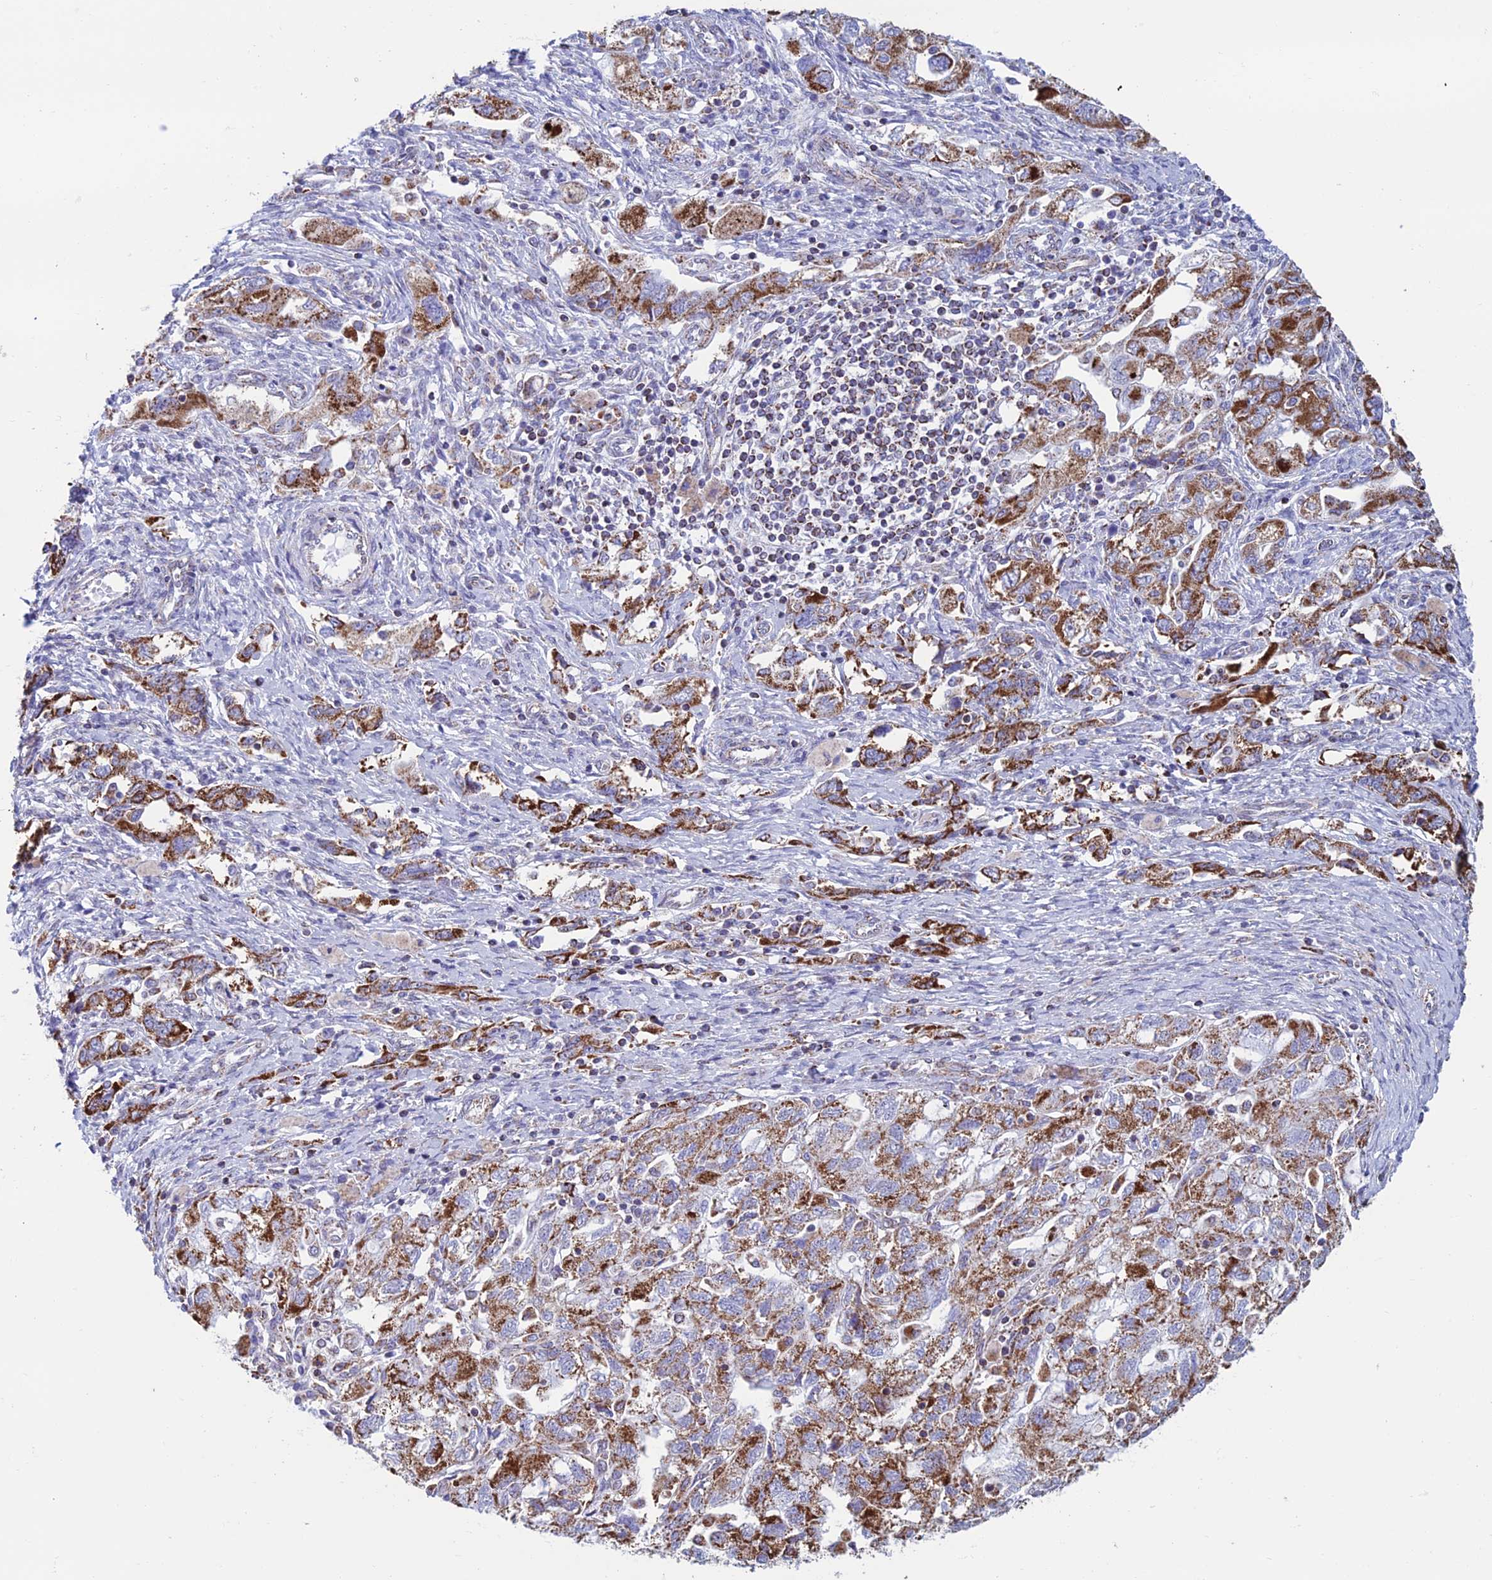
{"staining": {"intensity": "strong", "quantity": ">75%", "location": "cytoplasmic/membranous"}, "tissue": "ovarian cancer", "cell_type": "Tumor cells", "image_type": "cancer", "snomed": [{"axis": "morphology", "description": "Carcinoma, NOS"}, {"axis": "morphology", "description": "Cystadenocarcinoma, serous, NOS"}, {"axis": "topography", "description": "Ovary"}], "caption": "Immunohistochemical staining of ovarian cancer (carcinoma) shows high levels of strong cytoplasmic/membranous protein staining in approximately >75% of tumor cells. The staining was performed using DAB, with brown indicating positive protein expression. Nuclei are stained blue with hematoxylin.", "gene": "ZNG1B", "patient": {"sex": "female", "age": 69}}